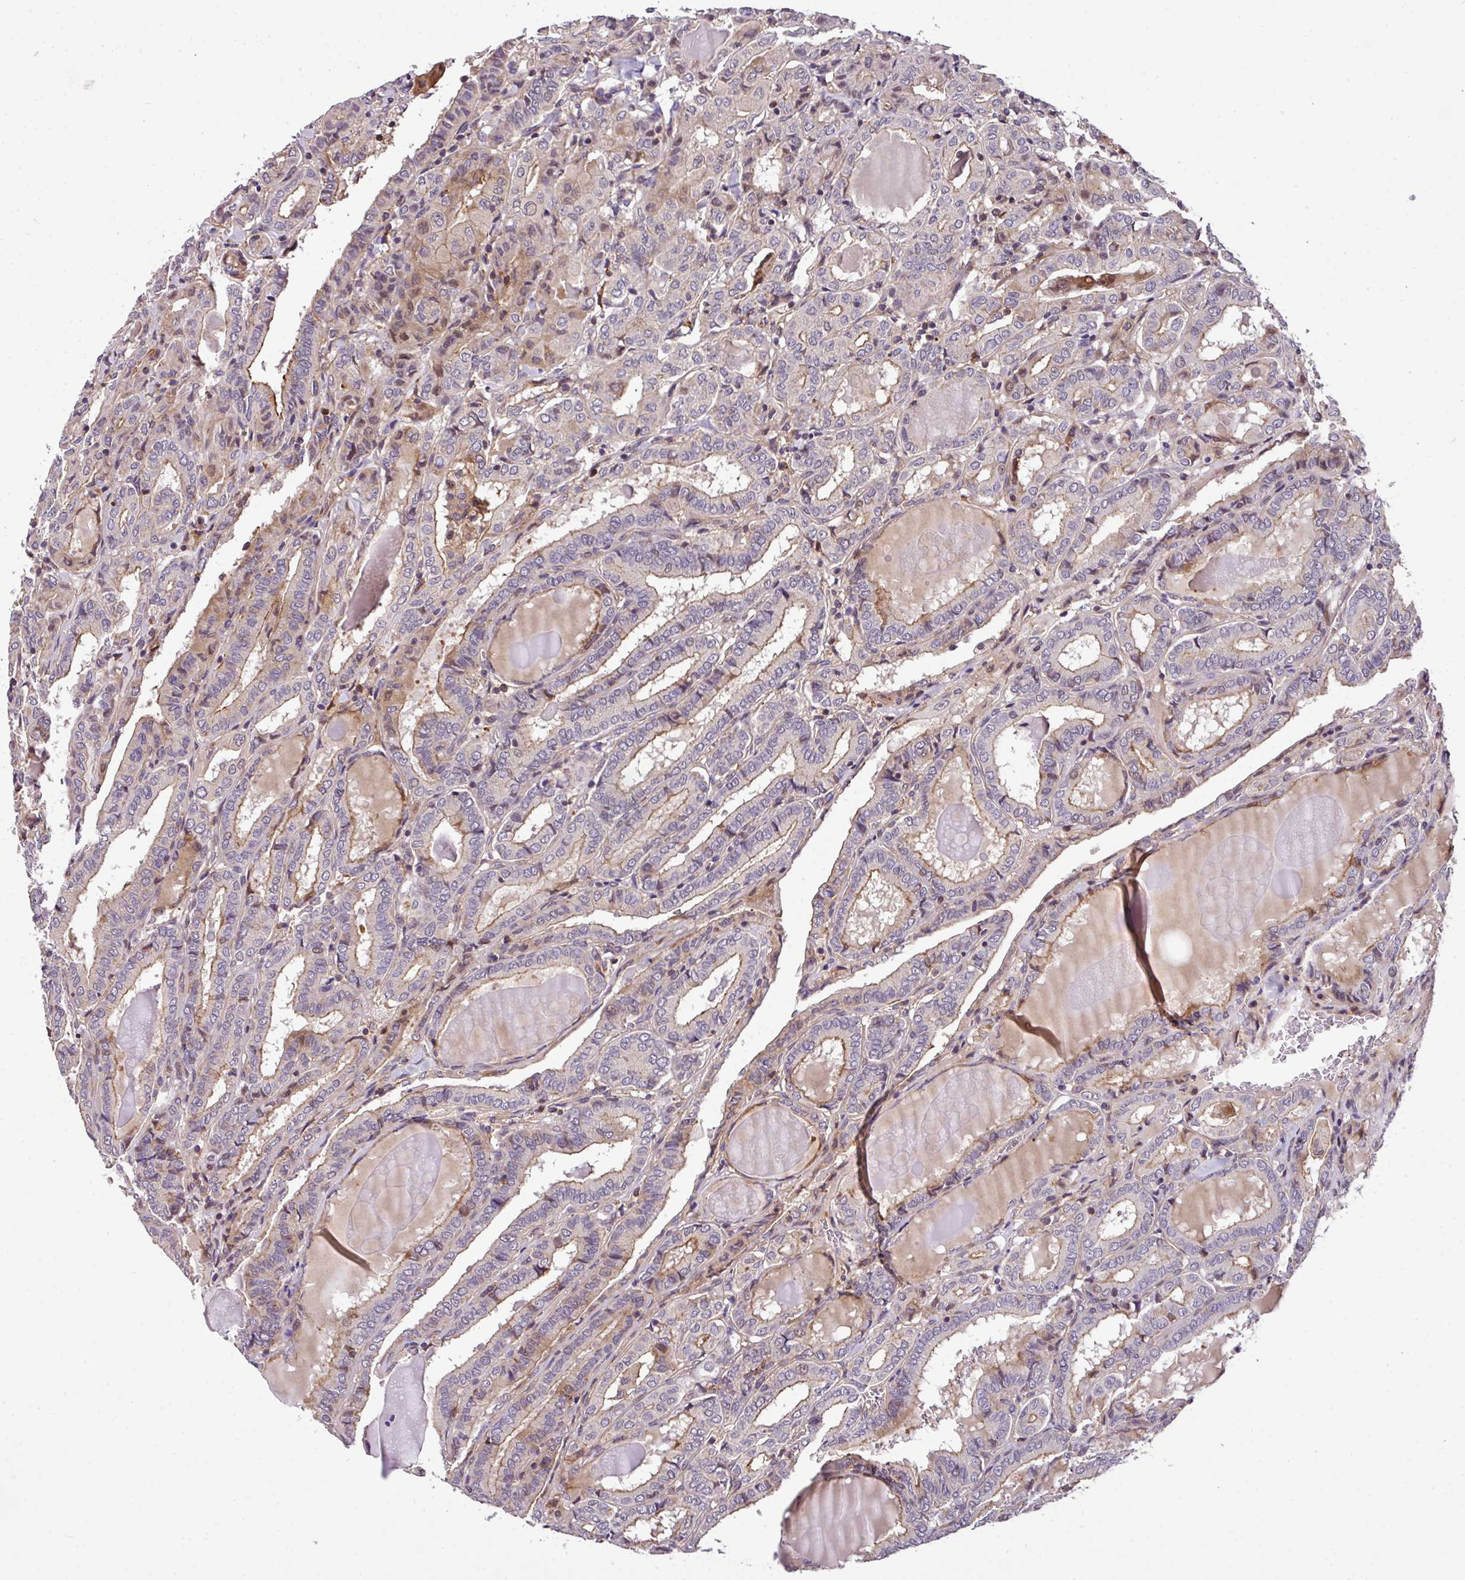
{"staining": {"intensity": "moderate", "quantity": "25%-75%", "location": "cytoplasmic/membranous"}, "tissue": "thyroid cancer", "cell_type": "Tumor cells", "image_type": "cancer", "snomed": [{"axis": "morphology", "description": "Papillary adenocarcinoma, NOS"}, {"axis": "topography", "description": "Thyroid gland"}], "caption": "High-power microscopy captured an IHC histopathology image of thyroid cancer, revealing moderate cytoplasmic/membranous positivity in about 25%-75% of tumor cells.", "gene": "CASS4", "patient": {"sex": "female", "age": 72}}